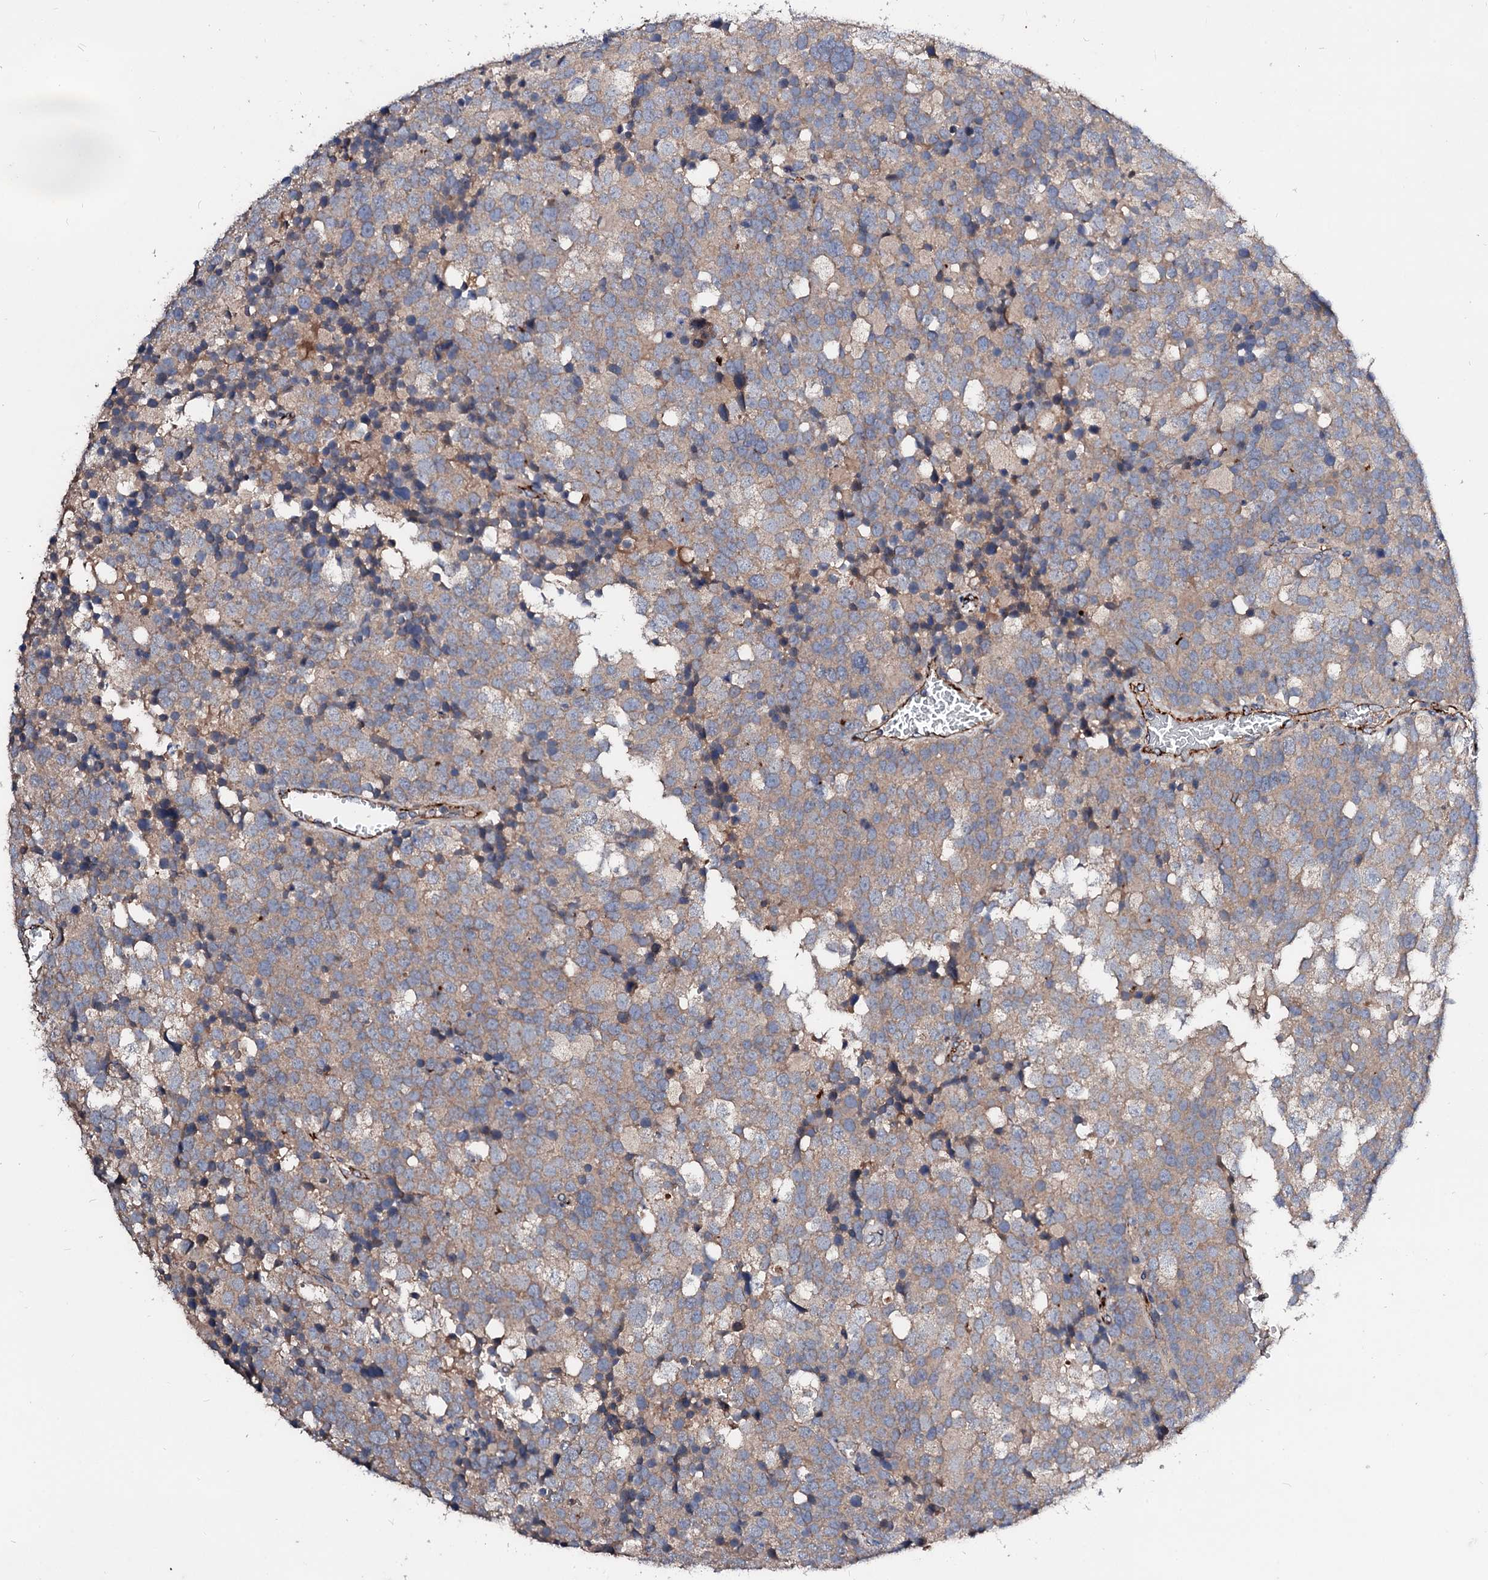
{"staining": {"intensity": "weak", "quantity": ">75%", "location": "cytoplasmic/membranous"}, "tissue": "testis cancer", "cell_type": "Tumor cells", "image_type": "cancer", "snomed": [{"axis": "morphology", "description": "Seminoma, NOS"}, {"axis": "topography", "description": "Testis"}], "caption": "There is low levels of weak cytoplasmic/membranous positivity in tumor cells of testis seminoma, as demonstrated by immunohistochemical staining (brown color).", "gene": "FIBIN", "patient": {"sex": "male", "age": 71}}